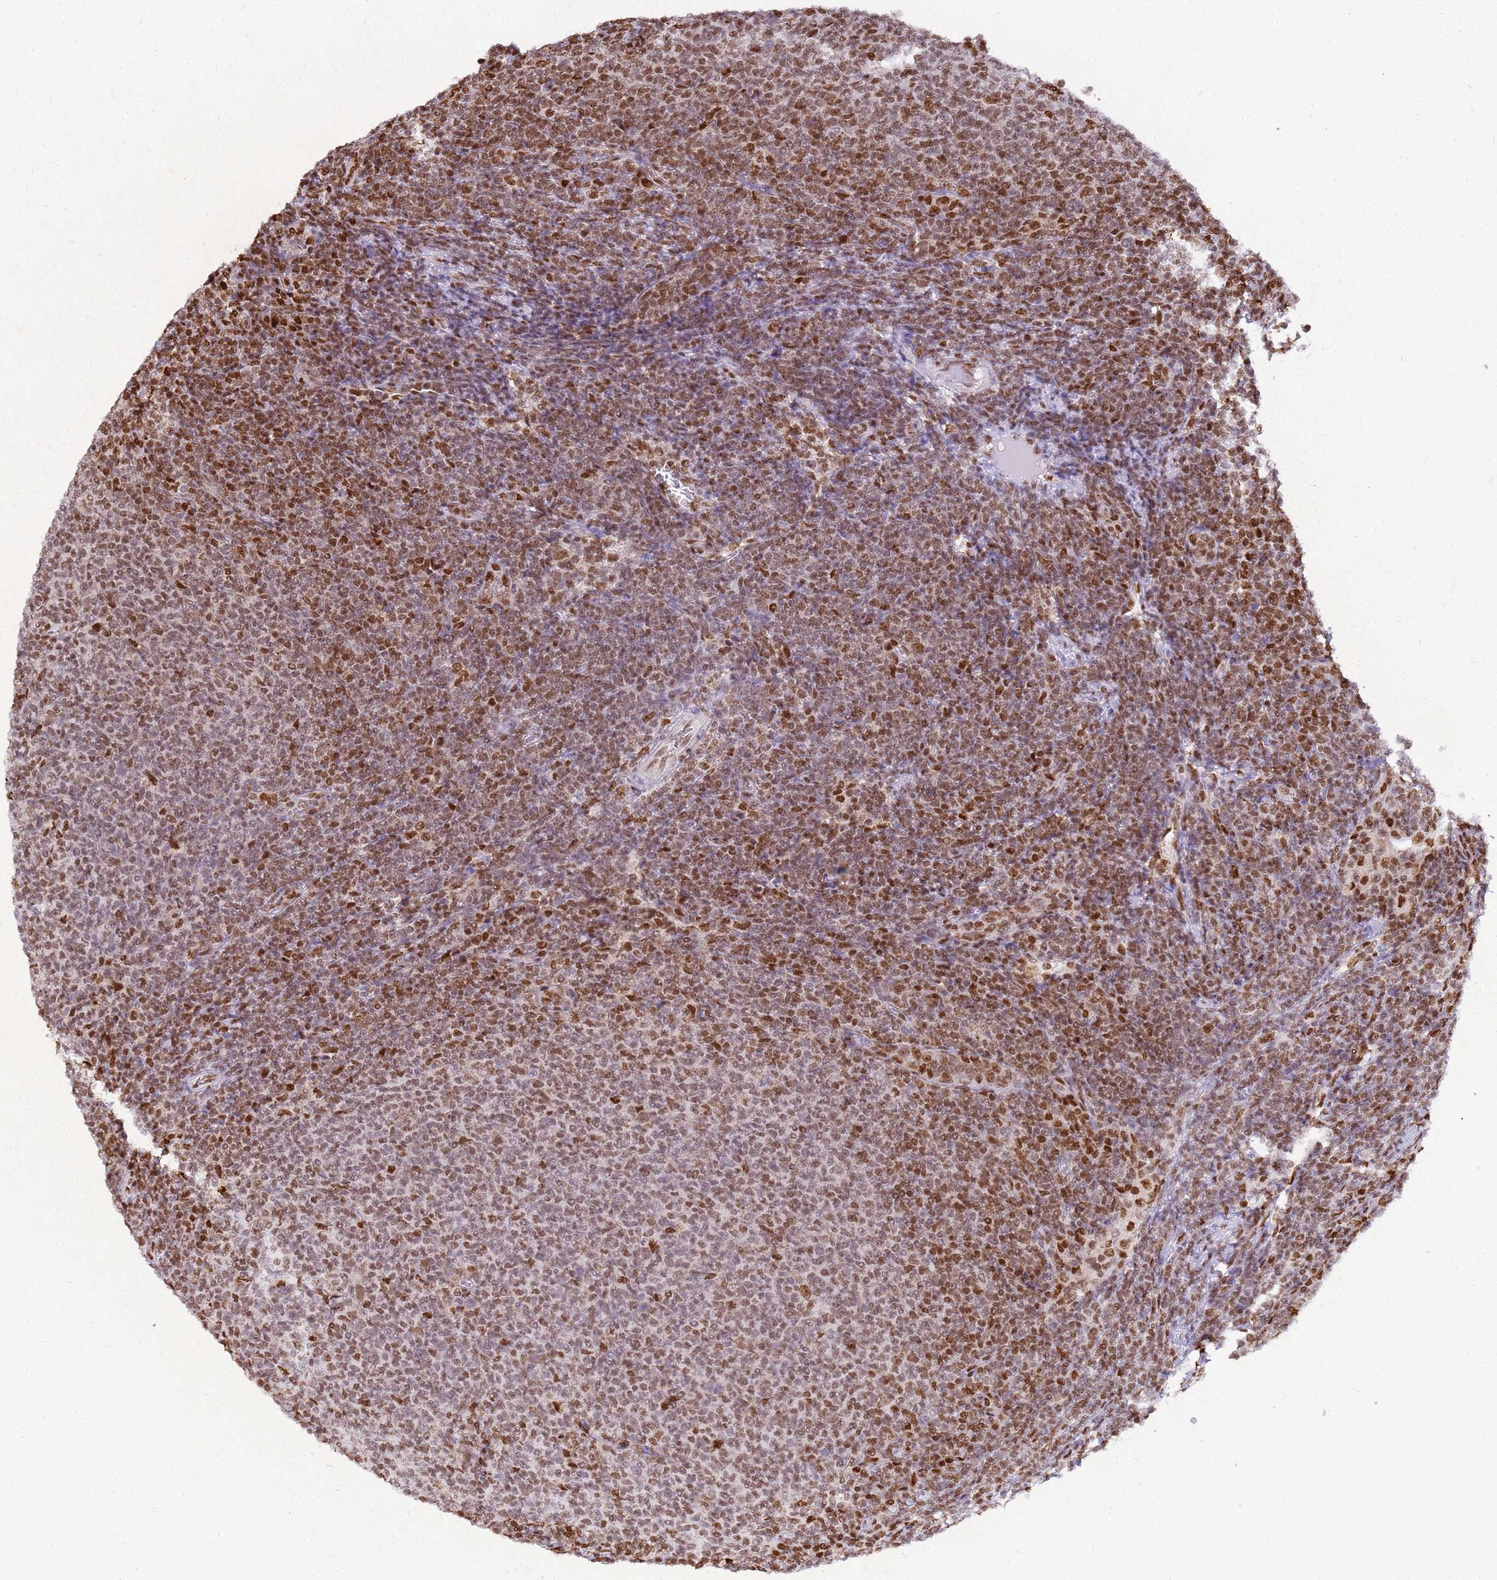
{"staining": {"intensity": "moderate", "quantity": "25%-75%", "location": "nuclear"}, "tissue": "lymphoma", "cell_type": "Tumor cells", "image_type": "cancer", "snomed": [{"axis": "morphology", "description": "Malignant lymphoma, non-Hodgkin's type, Low grade"}, {"axis": "topography", "description": "Lymph node"}], "caption": "Immunohistochemistry histopathology image of human lymphoma stained for a protein (brown), which shows medium levels of moderate nuclear positivity in about 25%-75% of tumor cells.", "gene": "APEX1", "patient": {"sex": "male", "age": 66}}